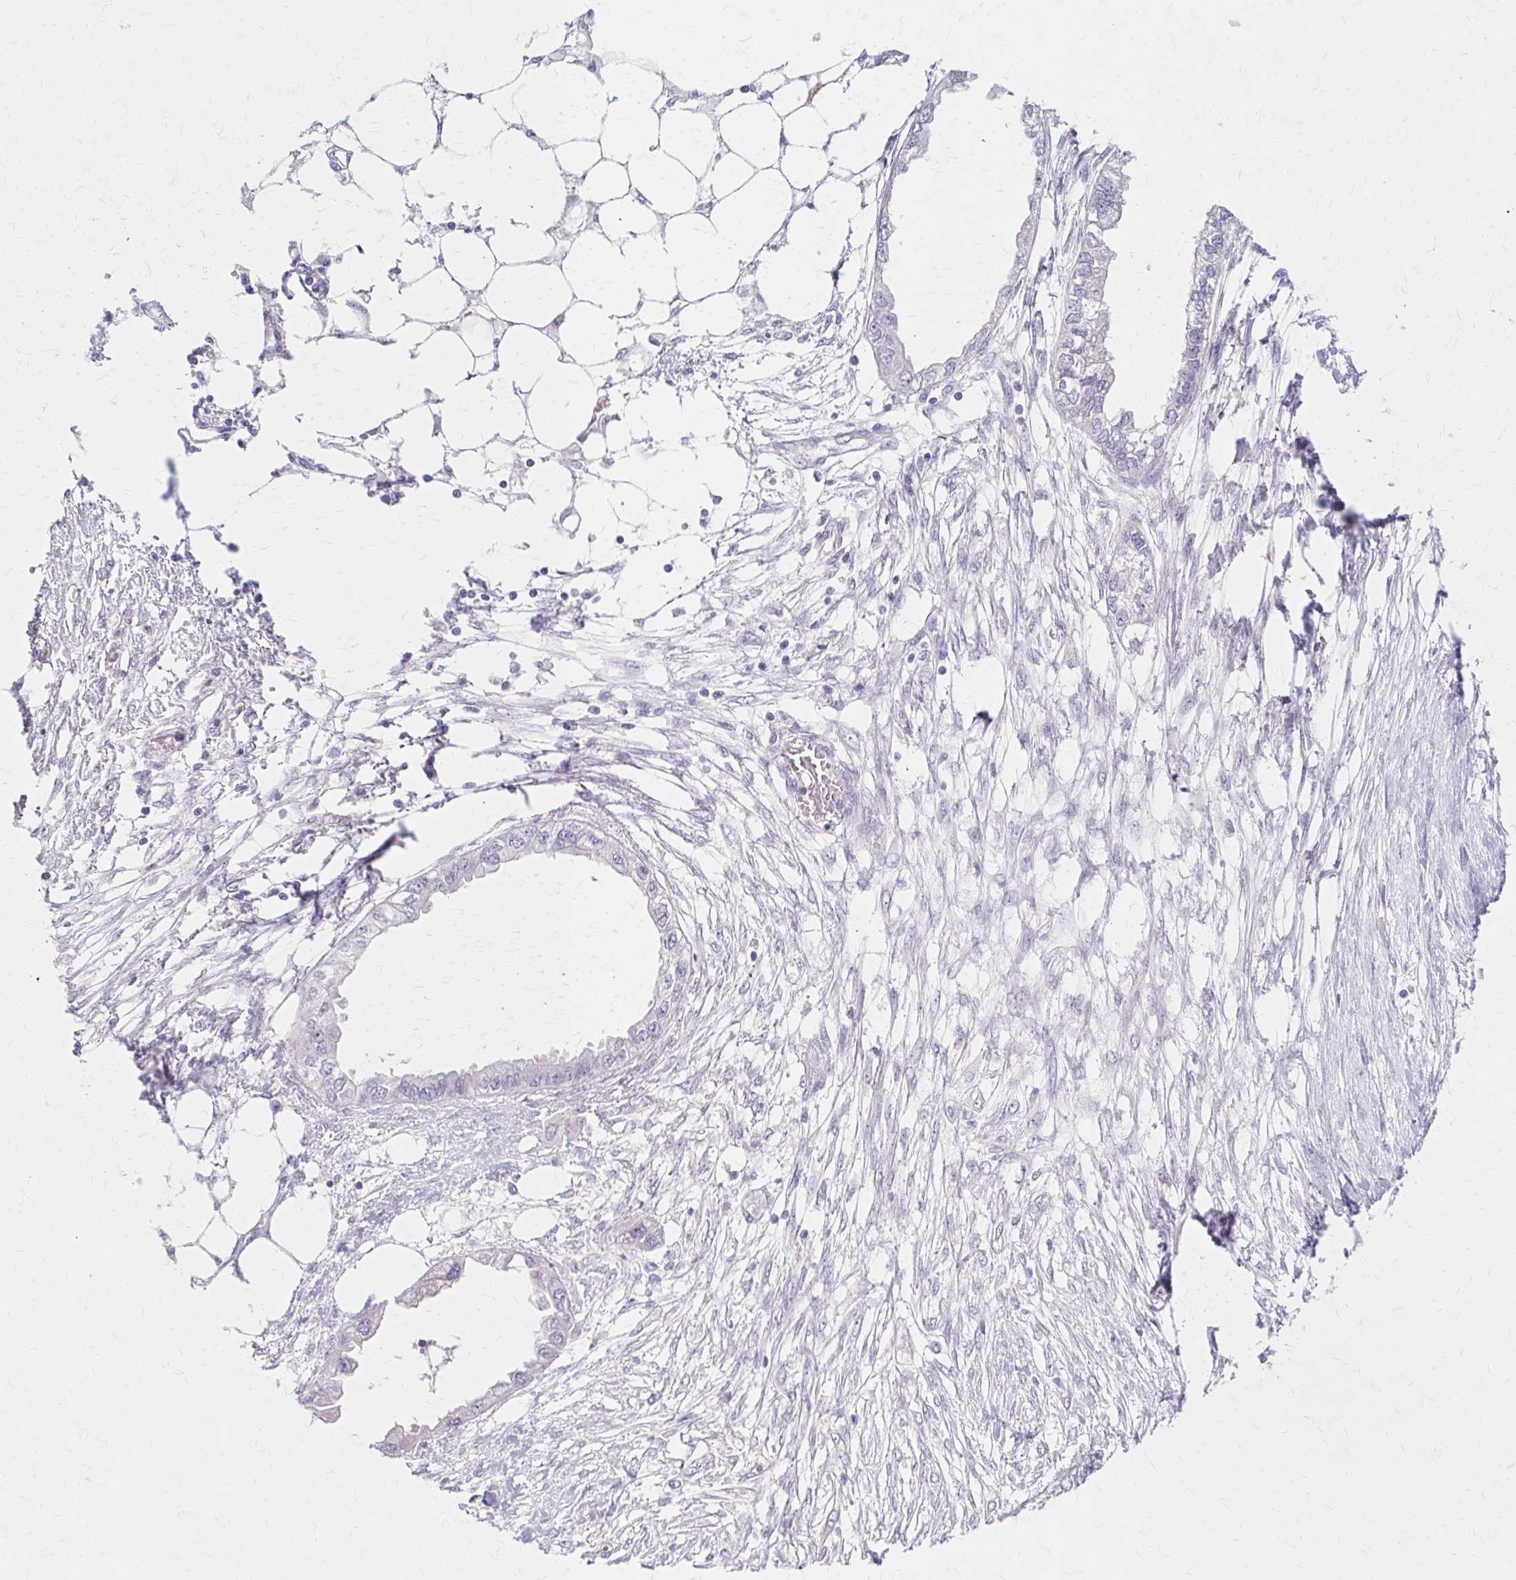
{"staining": {"intensity": "negative", "quantity": "none", "location": "none"}, "tissue": "endometrial cancer", "cell_type": "Tumor cells", "image_type": "cancer", "snomed": [{"axis": "morphology", "description": "Adenocarcinoma, NOS"}, {"axis": "morphology", "description": "Adenocarcinoma, metastatic, NOS"}, {"axis": "topography", "description": "Adipose tissue"}, {"axis": "topography", "description": "Endometrium"}], "caption": "High power microscopy micrograph of an immunohistochemistry histopathology image of endometrial cancer (adenocarcinoma), revealing no significant staining in tumor cells.", "gene": "AZGP1", "patient": {"sex": "female", "age": 67}}